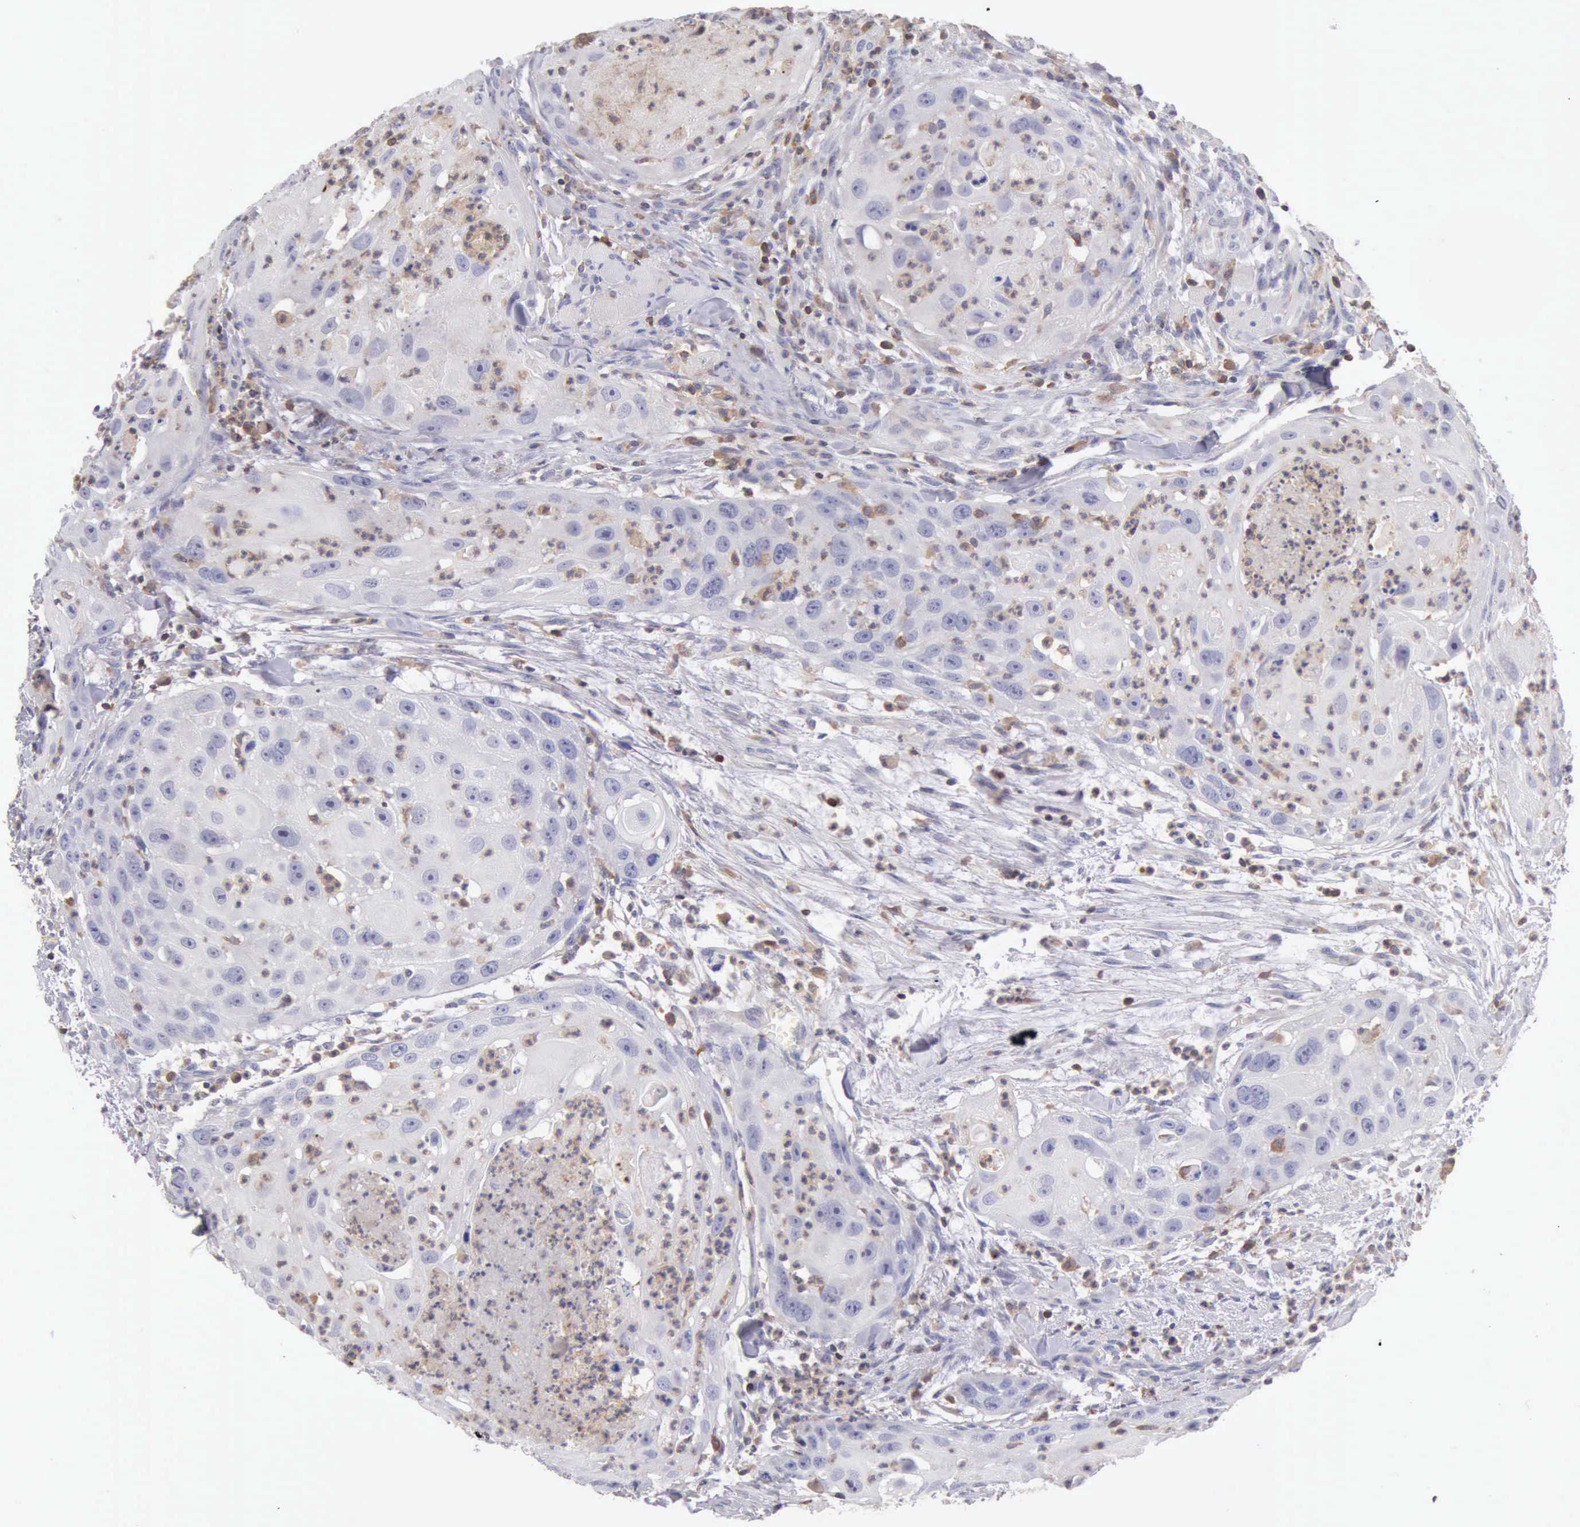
{"staining": {"intensity": "negative", "quantity": "none", "location": "none"}, "tissue": "head and neck cancer", "cell_type": "Tumor cells", "image_type": "cancer", "snomed": [{"axis": "morphology", "description": "Squamous cell carcinoma, NOS"}, {"axis": "topography", "description": "Head-Neck"}], "caption": "A histopathology image of human head and neck squamous cell carcinoma is negative for staining in tumor cells.", "gene": "SASH3", "patient": {"sex": "male", "age": 64}}